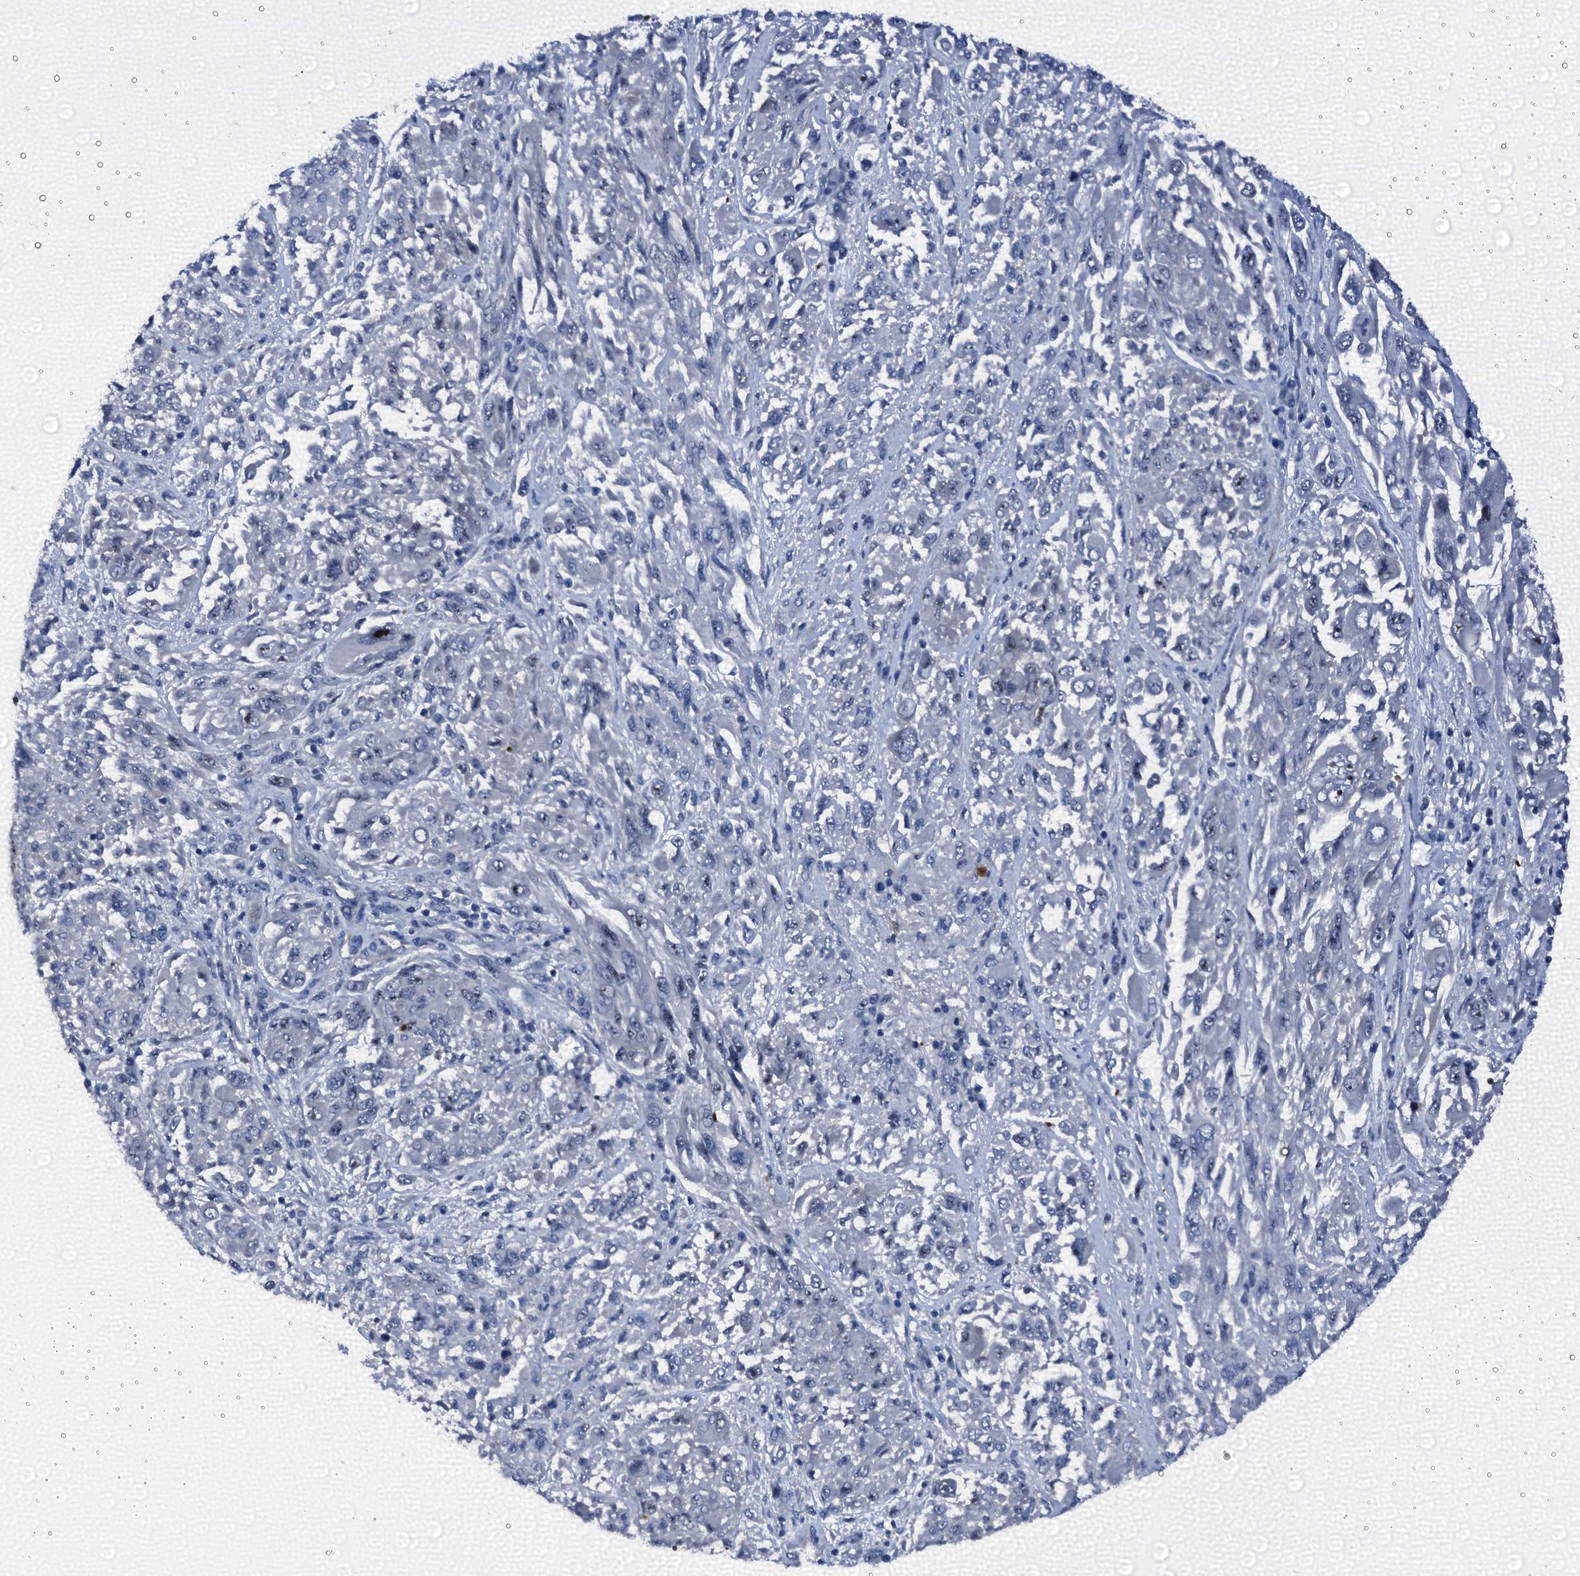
{"staining": {"intensity": "negative", "quantity": "none", "location": "none"}, "tissue": "melanoma", "cell_type": "Tumor cells", "image_type": "cancer", "snomed": [{"axis": "morphology", "description": "Malignant melanoma, NOS"}, {"axis": "topography", "description": "Skin"}], "caption": "Immunohistochemical staining of human melanoma exhibits no significant staining in tumor cells.", "gene": "EMG1", "patient": {"sex": "female", "age": 91}}